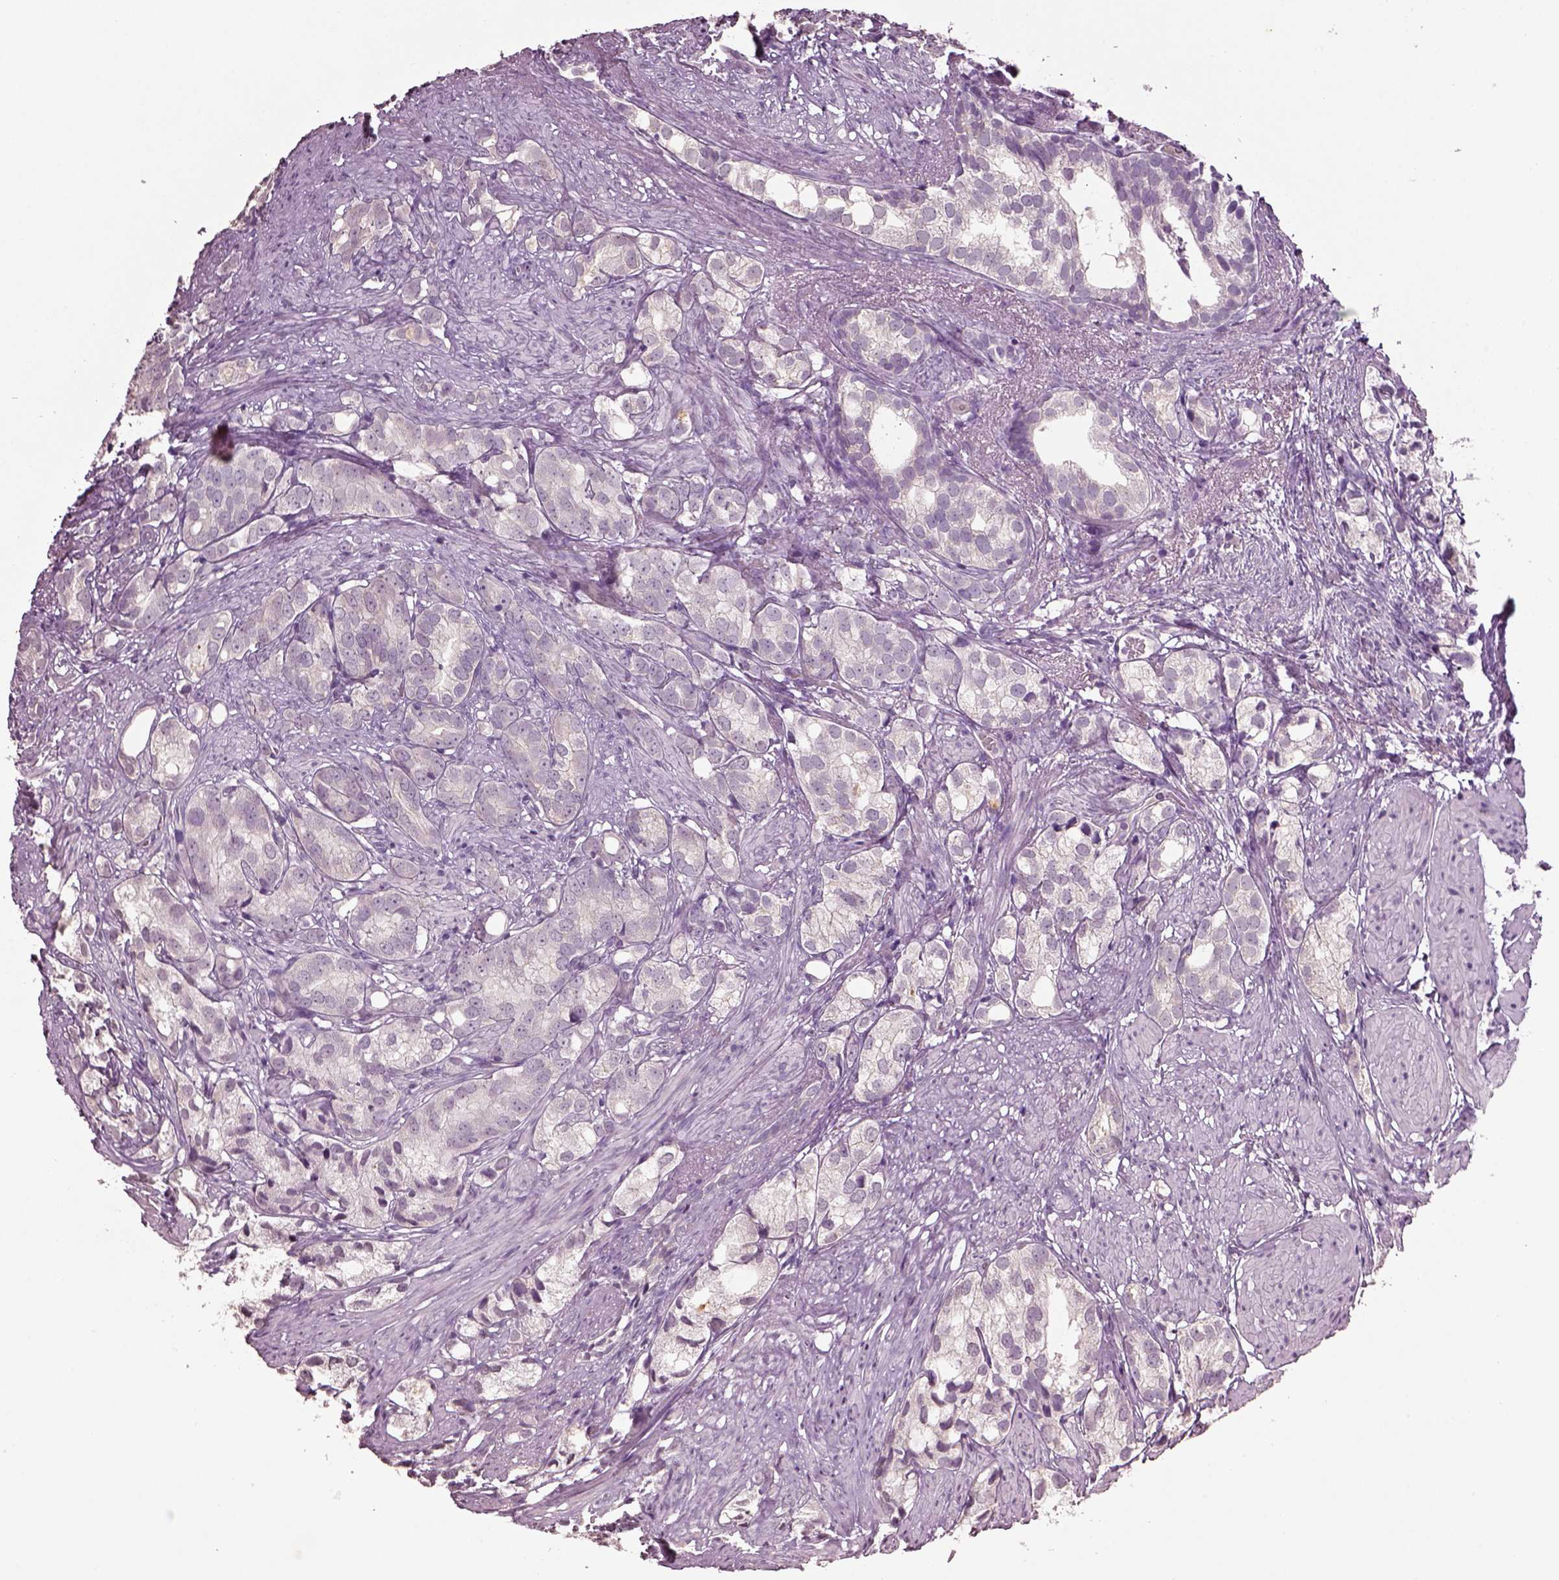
{"staining": {"intensity": "negative", "quantity": "none", "location": "none"}, "tissue": "prostate cancer", "cell_type": "Tumor cells", "image_type": "cancer", "snomed": [{"axis": "morphology", "description": "Adenocarcinoma, High grade"}, {"axis": "topography", "description": "Prostate"}], "caption": "An immunohistochemistry (IHC) micrograph of prostate adenocarcinoma (high-grade) is shown. There is no staining in tumor cells of prostate adenocarcinoma (high-grade).", "gene": "KCNIP3", "patient": {"sex": "male", "age": 82}}